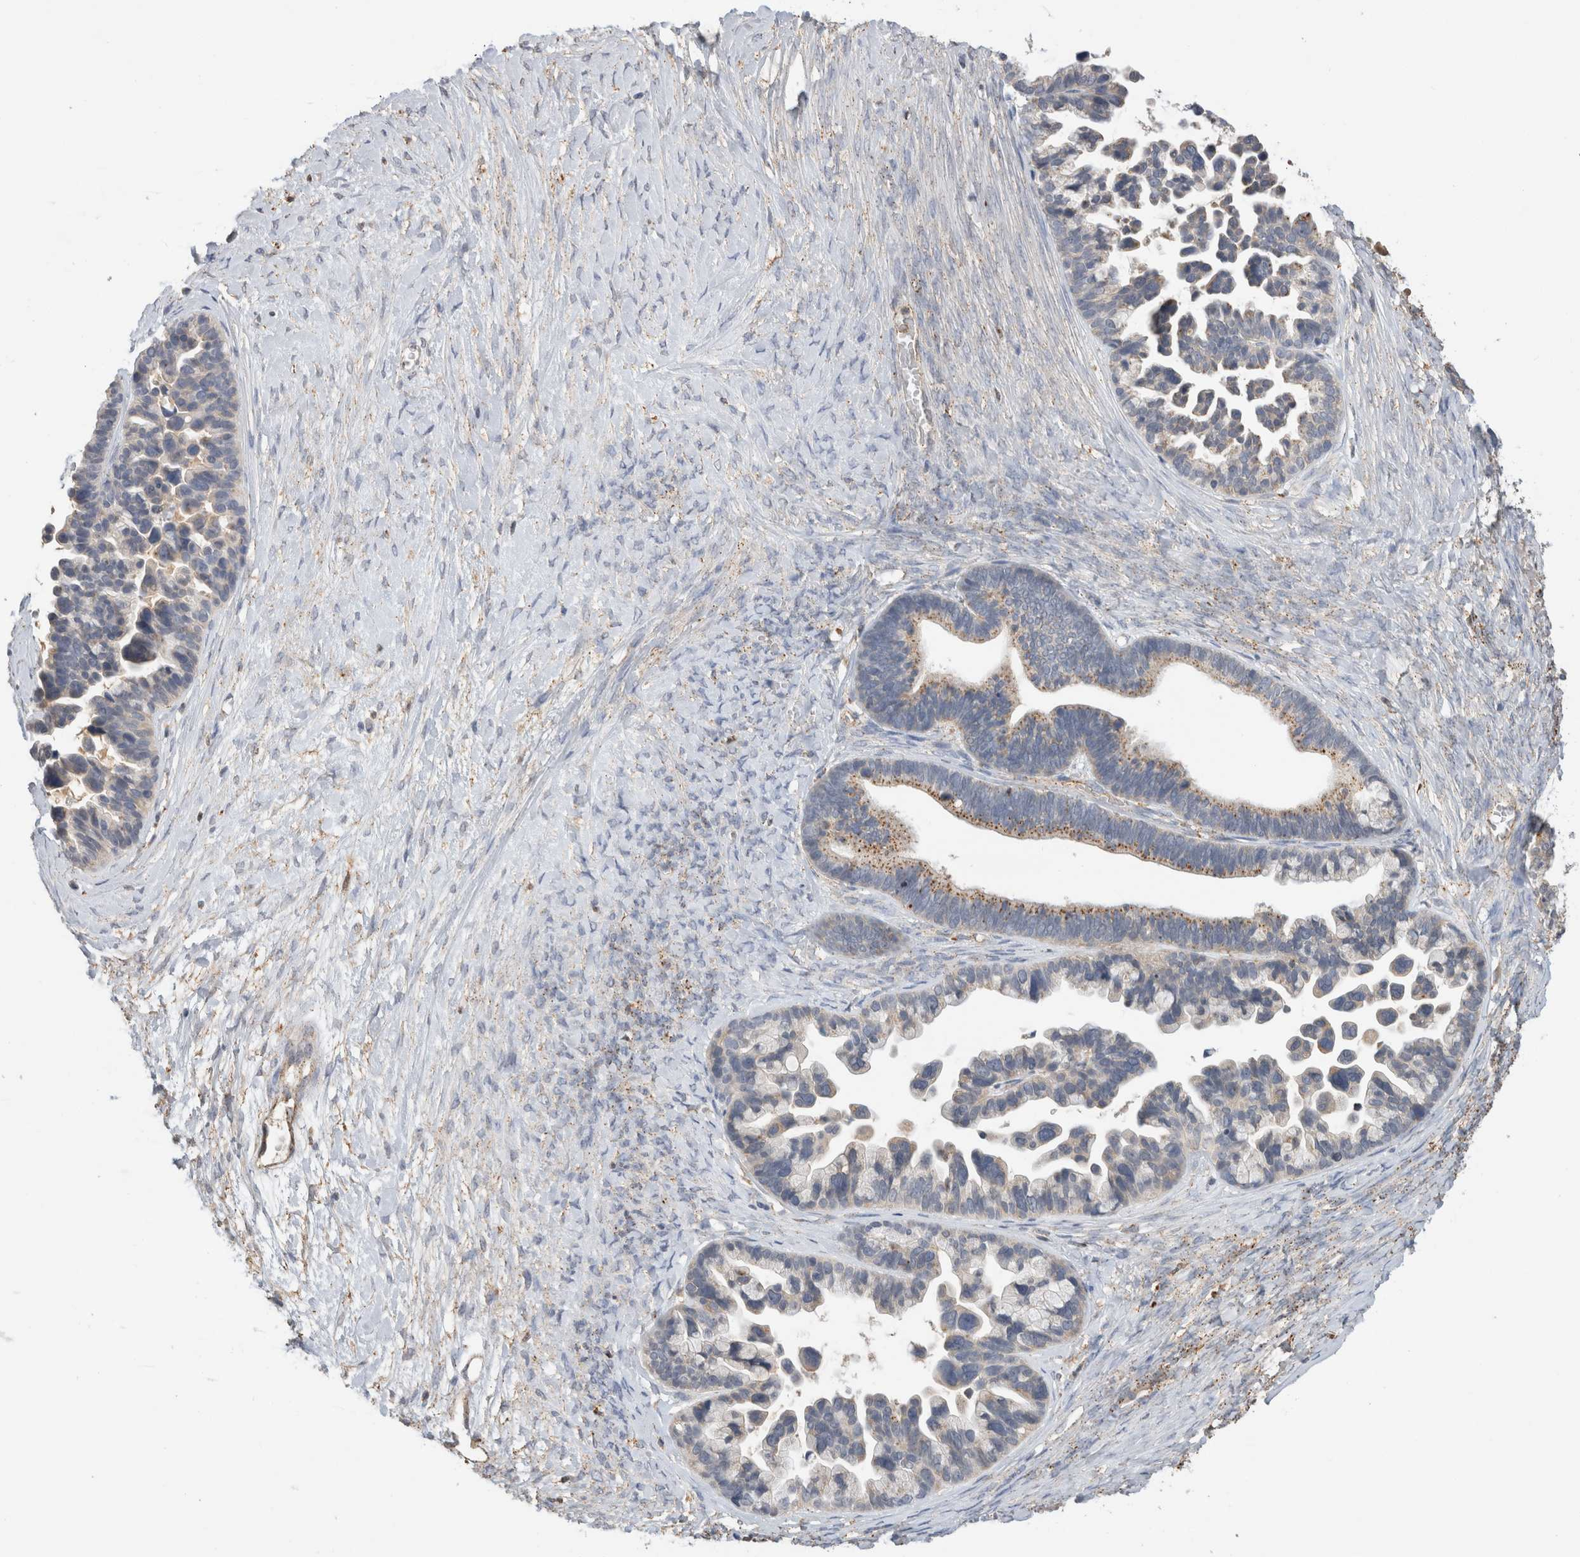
{"staining": {"intensity": "moderate", "quantity": "<25%", "location": "cytoplasmic/membranous"}, "tissue": "ovarian cancer", "cell_type": "Tumor cells", "image_type": "cancer", "snomed": [{"axis": "morphology", "description": "Cystadenocarcinoma, serous, NOS"}, {"axis": "topography", "description": "Ovary"}], "caption": "Immunohistochemistry micrograph of neoplastic tissue: ovarian cancer stained using immunohistochemistry exhibits low levels of moderate protein expression localized specifically in the cytoplasmic/membranous of tumor cells, appearing as a cytoplasmic/membranous brown color.", "gene": "GNS", "patient": {"sex": "female", "age": 56}}